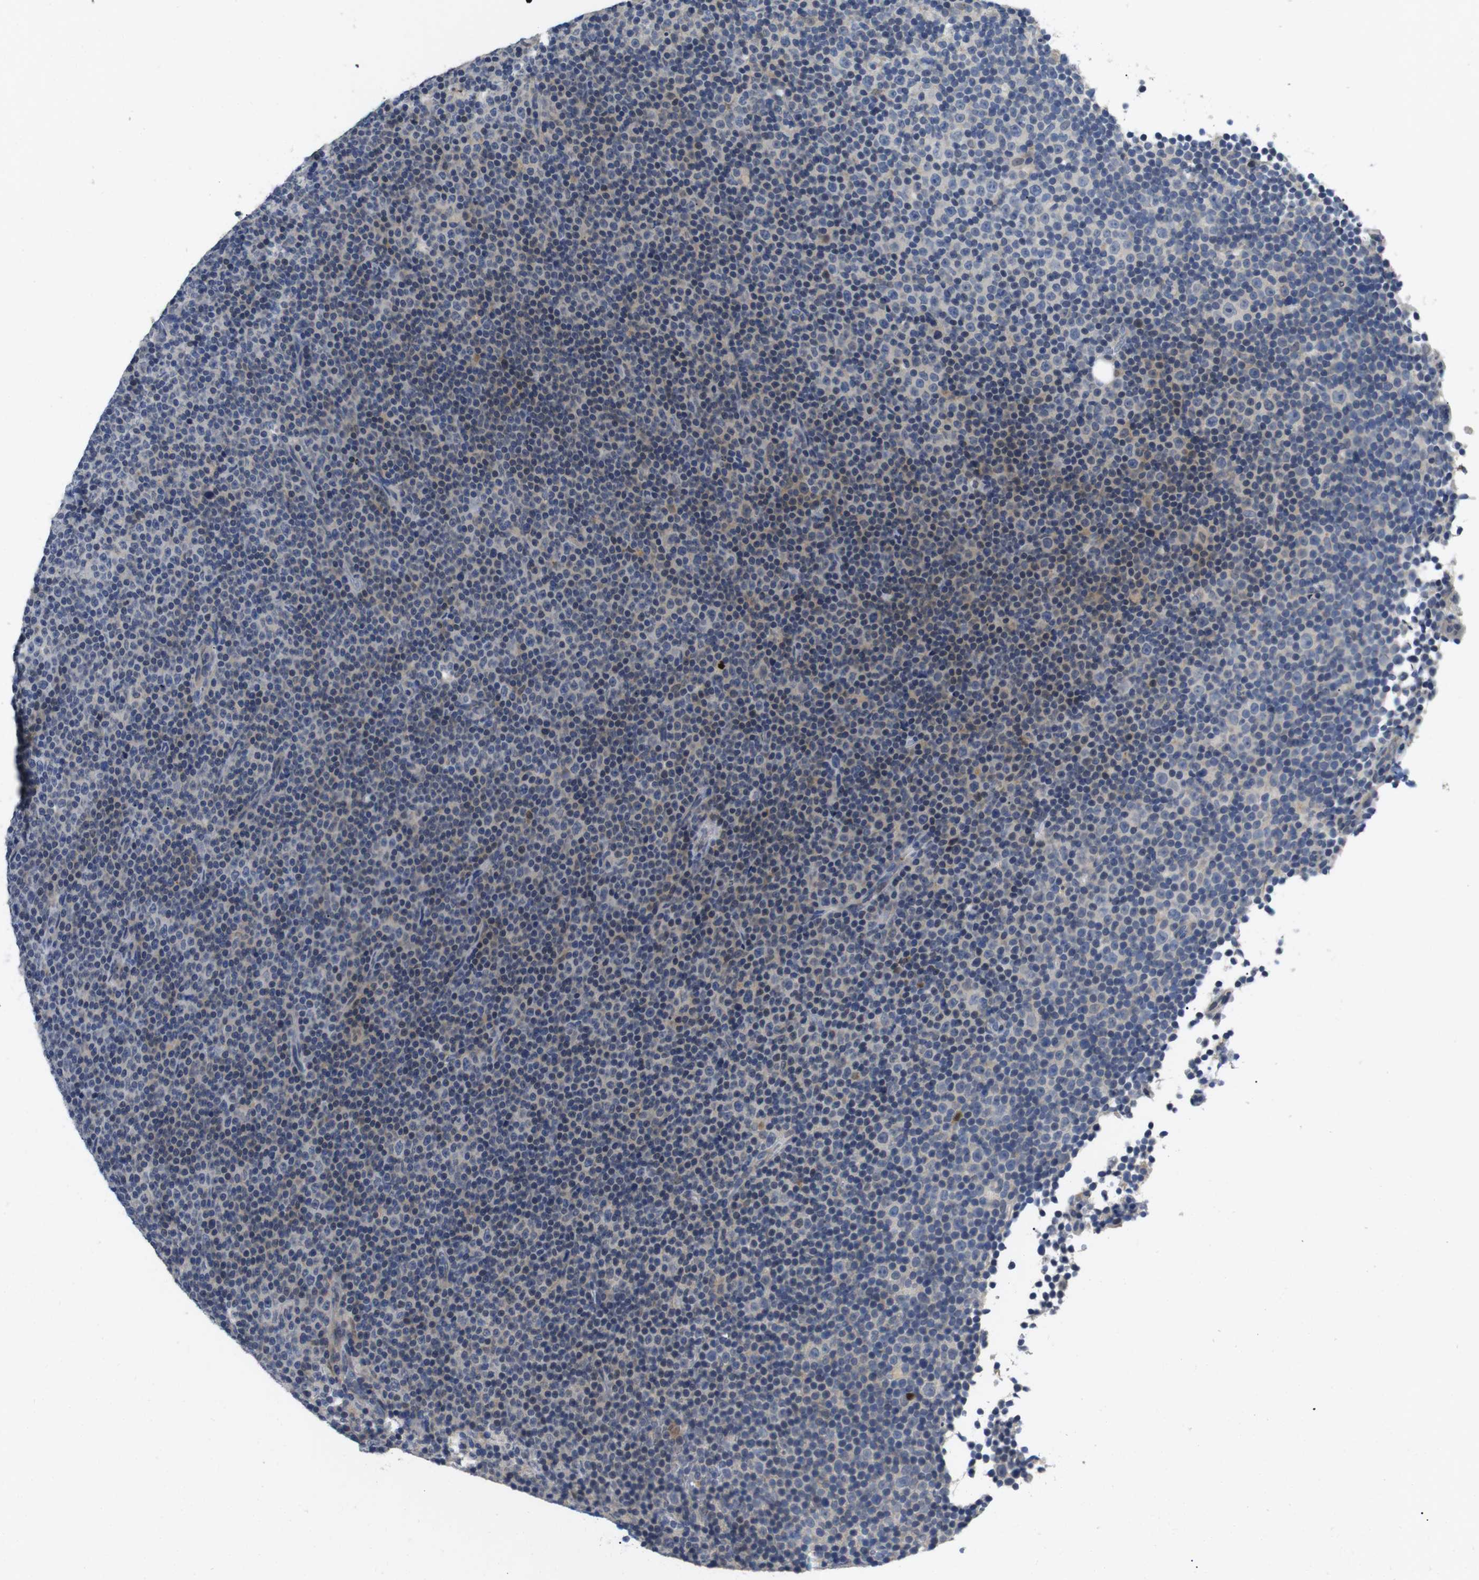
{"staining": {"intensity": "weak", "quantity": "25%-75%", "location": "cytoplasmic/membranous,nuclear"}, "tissue": "lymphoma", "cell_type": "Tumor cells", "image_type": "cancer", "snomed": [{"axis": "morphology", "description": "Malignant lymphoma, non-Hodgkin's type, Low grade"}, {"axis": "topography", "description": "Lymph node"}], "caption": "A photomicrograph showing weak cytoplasmic/membranous and nuclear staining in about 25%-75% of tumor cells in lymphoma, as visualized by brown immunohistochemical staining.", "gene": "FNTA", "patient": {"sex": "female", "age": 67}}